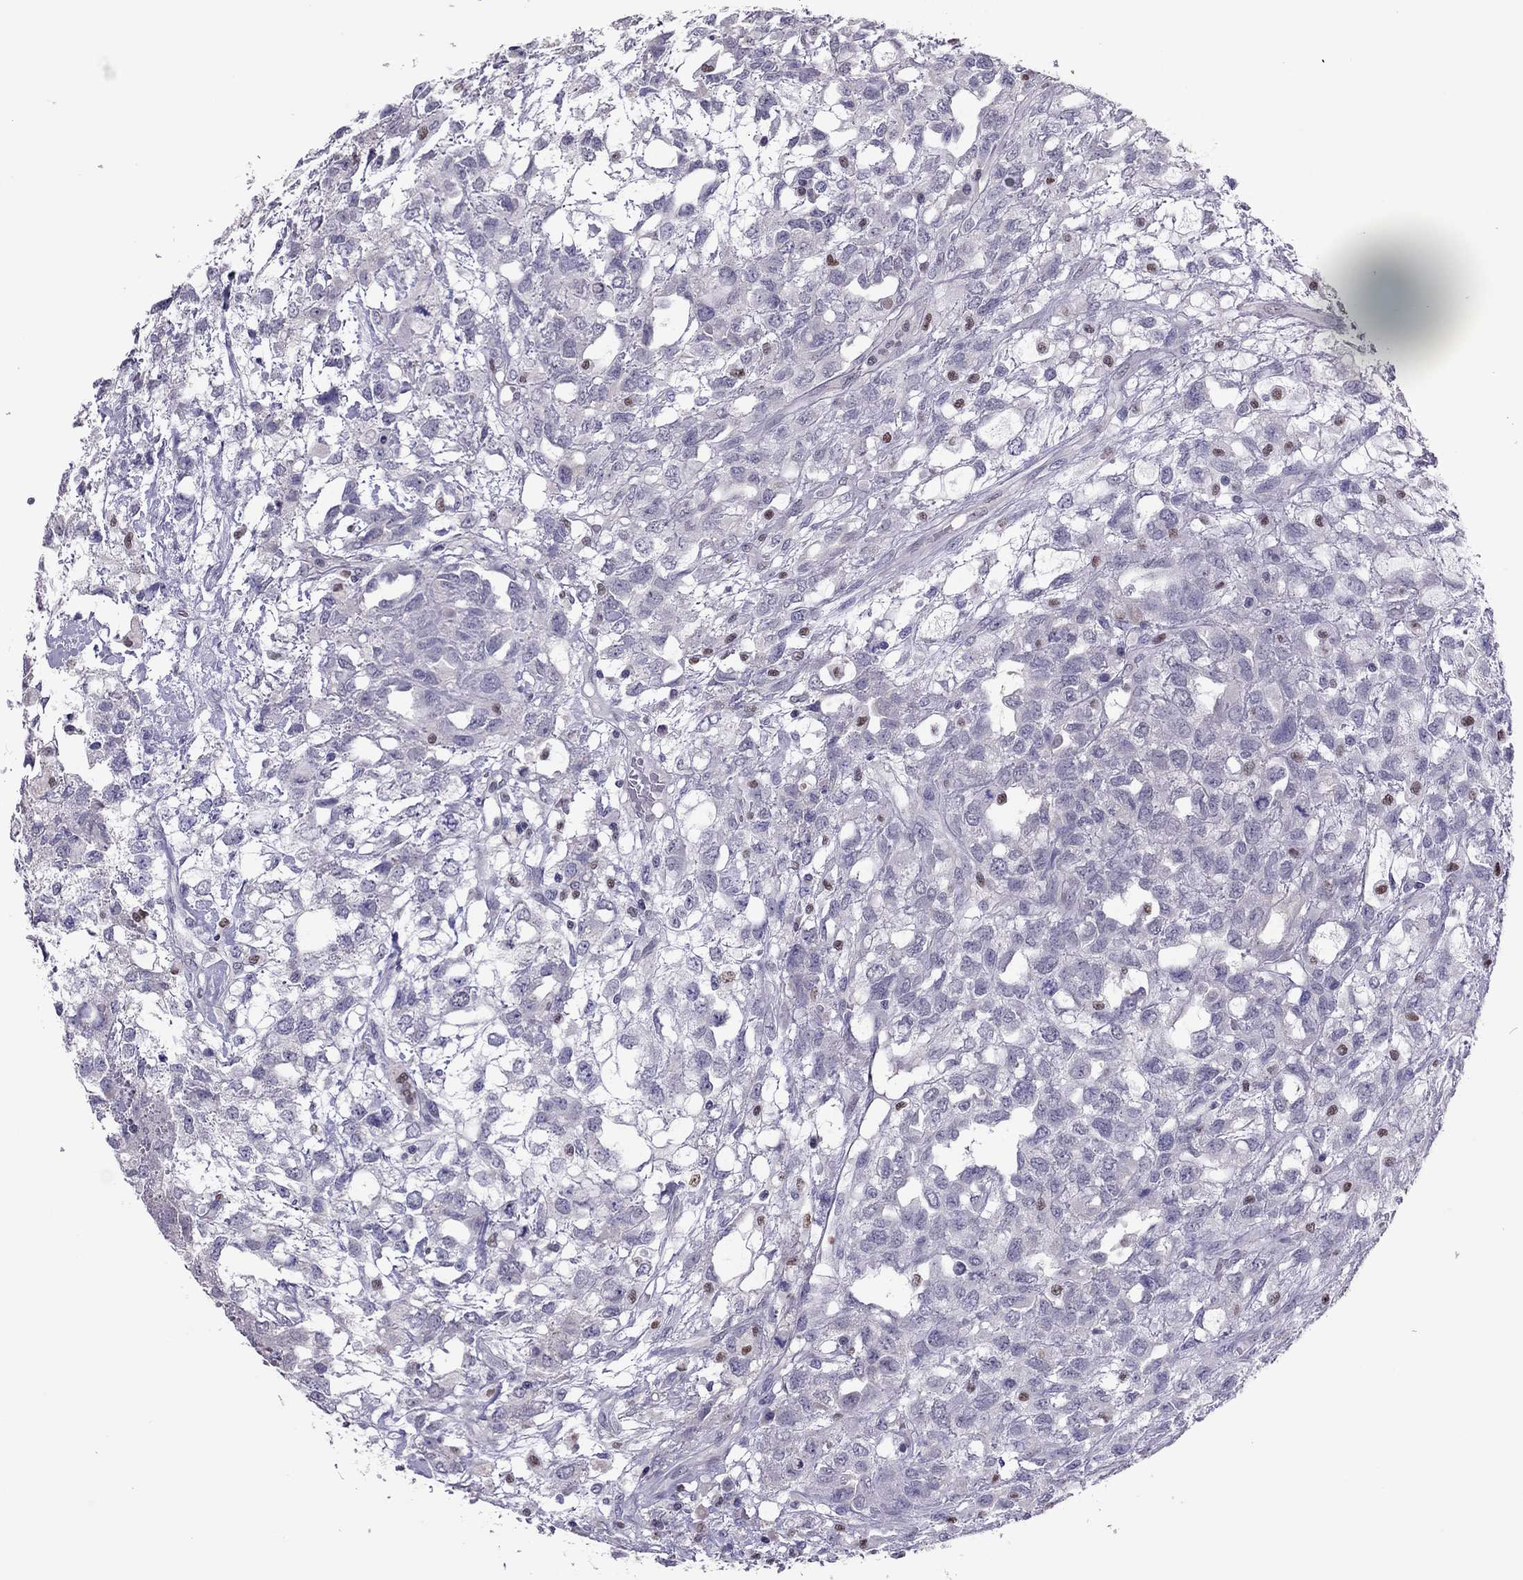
{"staining": {"intensity": "negative", "quantity": "none", "location": "none"}, "tissue": "testis cancer", "cell_type": "Tumor cells", "image_type": "cancer", "snomed": [{"axis": "morphology", "description": "Seminoma, NOS"}, {"axis": "topography", "description": "Testis"}], "caption": "Tumor cells are negative for brown protein staining in testis seminoma.", "gene": "SPINT3", "patient": {"sex": "male", "age": 52}}